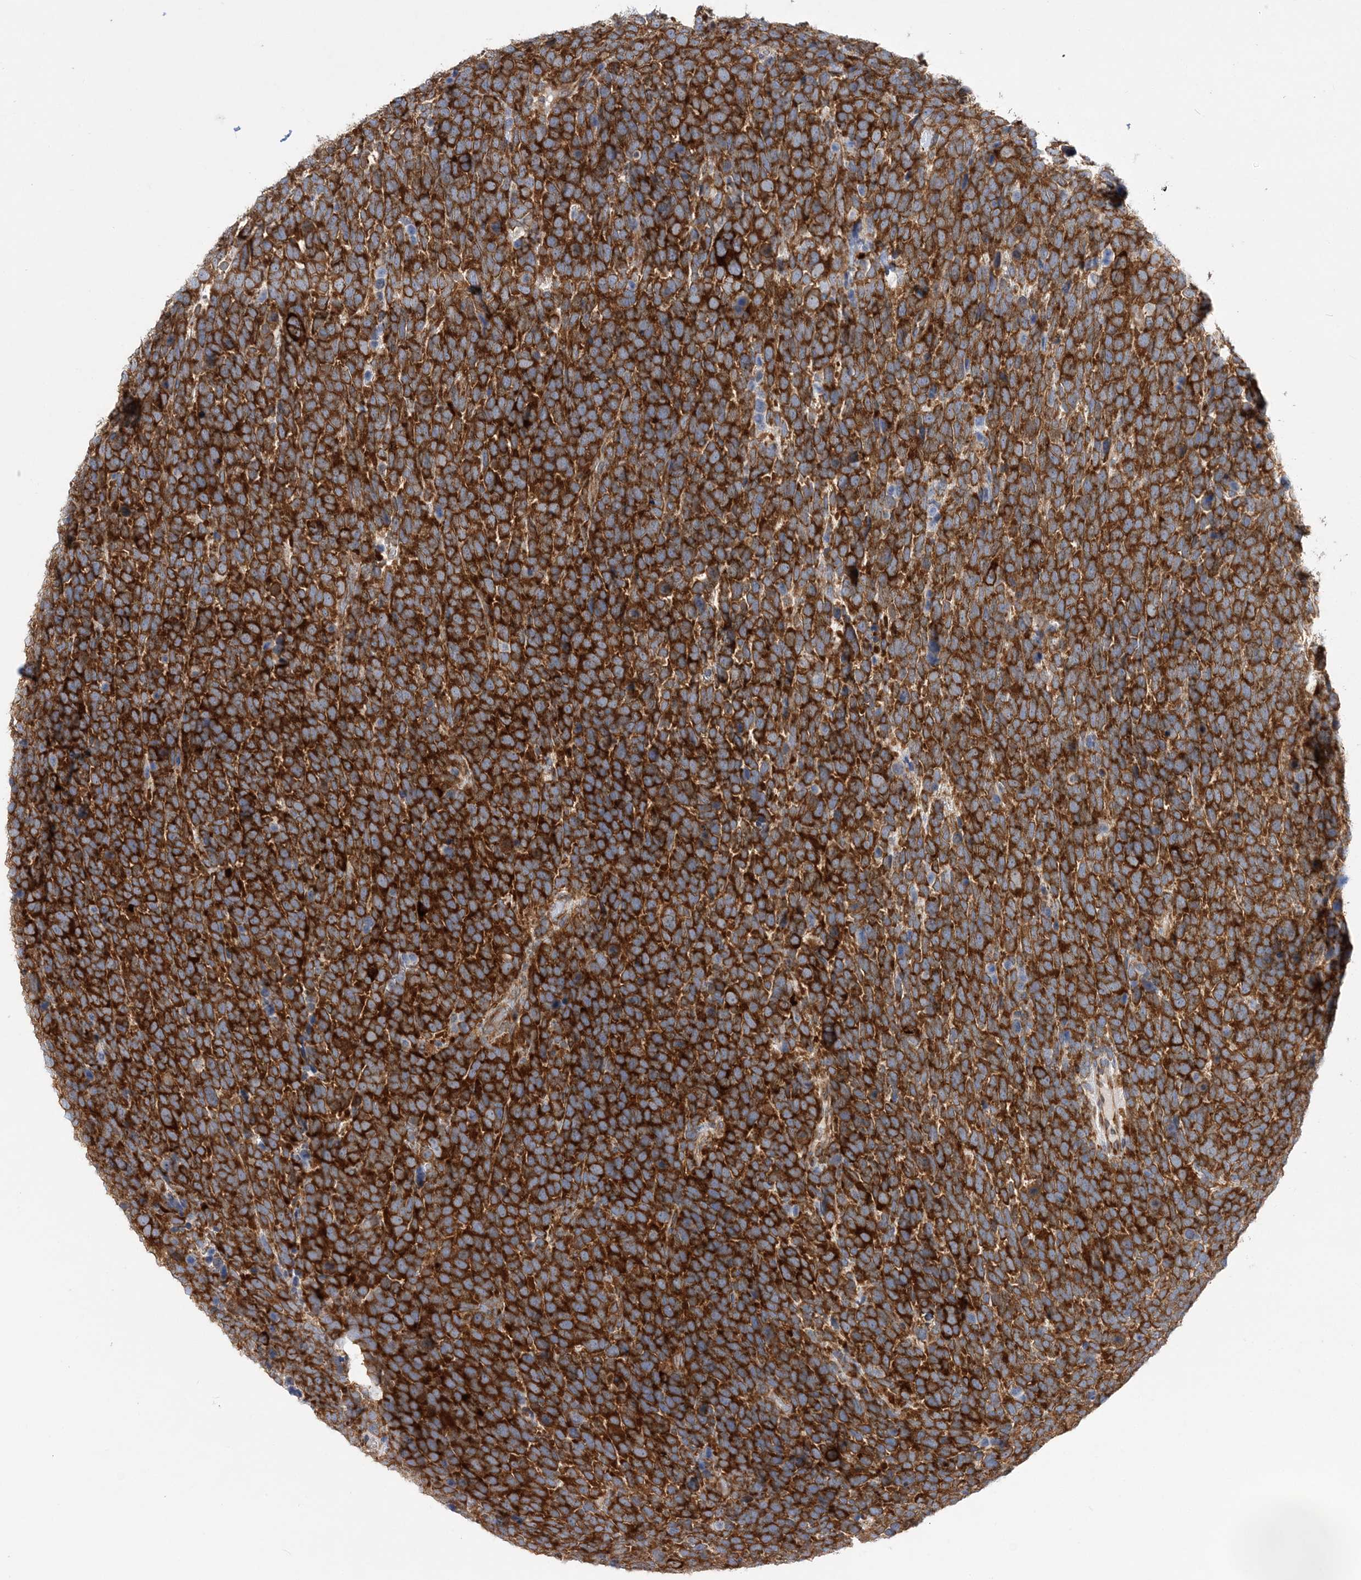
{"staining": {"intensity": "strong", "quantity": ">75%", "location": "cytoplasmic/membranous"}, "tissue": "urothelial cancer", "cell_type": "Tumor cells", "image_type": "cancer", "snomed": [{"axis": "morphology", "description": "Urothelial carcinoma, High grade"}, {"axis": "topography", "description": "Urinary bladder"}], "caption": "A high-resolution micrograph shows immunohistochemistry (IHC) staining of urothelial carcinoma (high-grade), which exhibits strong cytoplasmic/membranous staining in about >75% of tumor cells.", "gene": "LARP4B", "patient": {"sex": "female", "age": 82}}